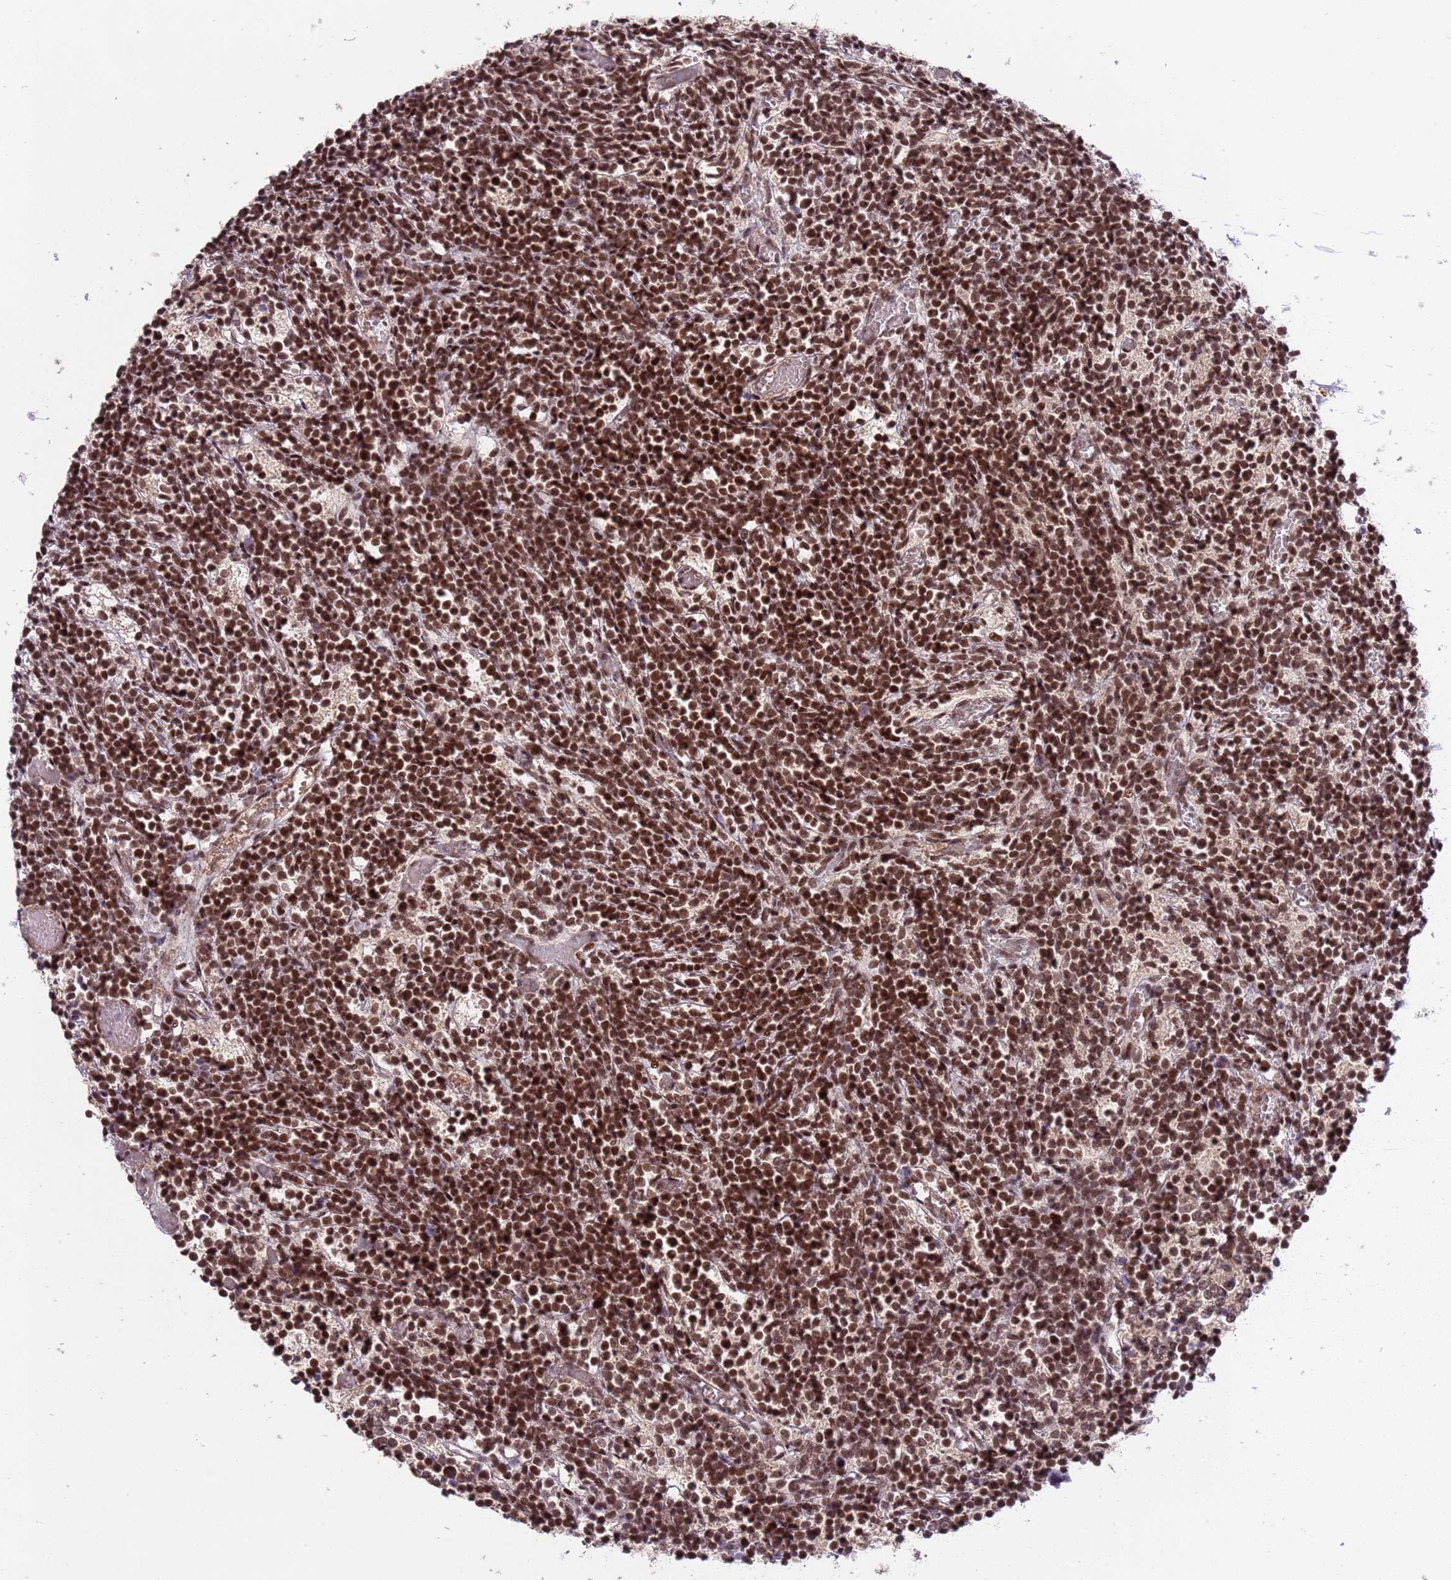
{"staining": {"intensity": "moderate", "quantity": ">75%", "location": "nuclear"}, "tissue": "glioma", "cell_type": "Tumor cells", "image_type": "cancer", "snomed": [{"axis": "morphology", "description": "Glioma, malignant, Low grade"}, {"axis": "topography", "description": "Brain"}], "caption": "Immunohistochemistry (IHC) micrograph of neoplastic tissue: glioma stained using immunohistochemistry (IHC) displays medium levels of moderate protein expression localized specifically in the nuclear of tumor cells, appearing as a nuclear brown color.", "gene": "PPM1H", "patient": {"sex": "female", "age": 1}}